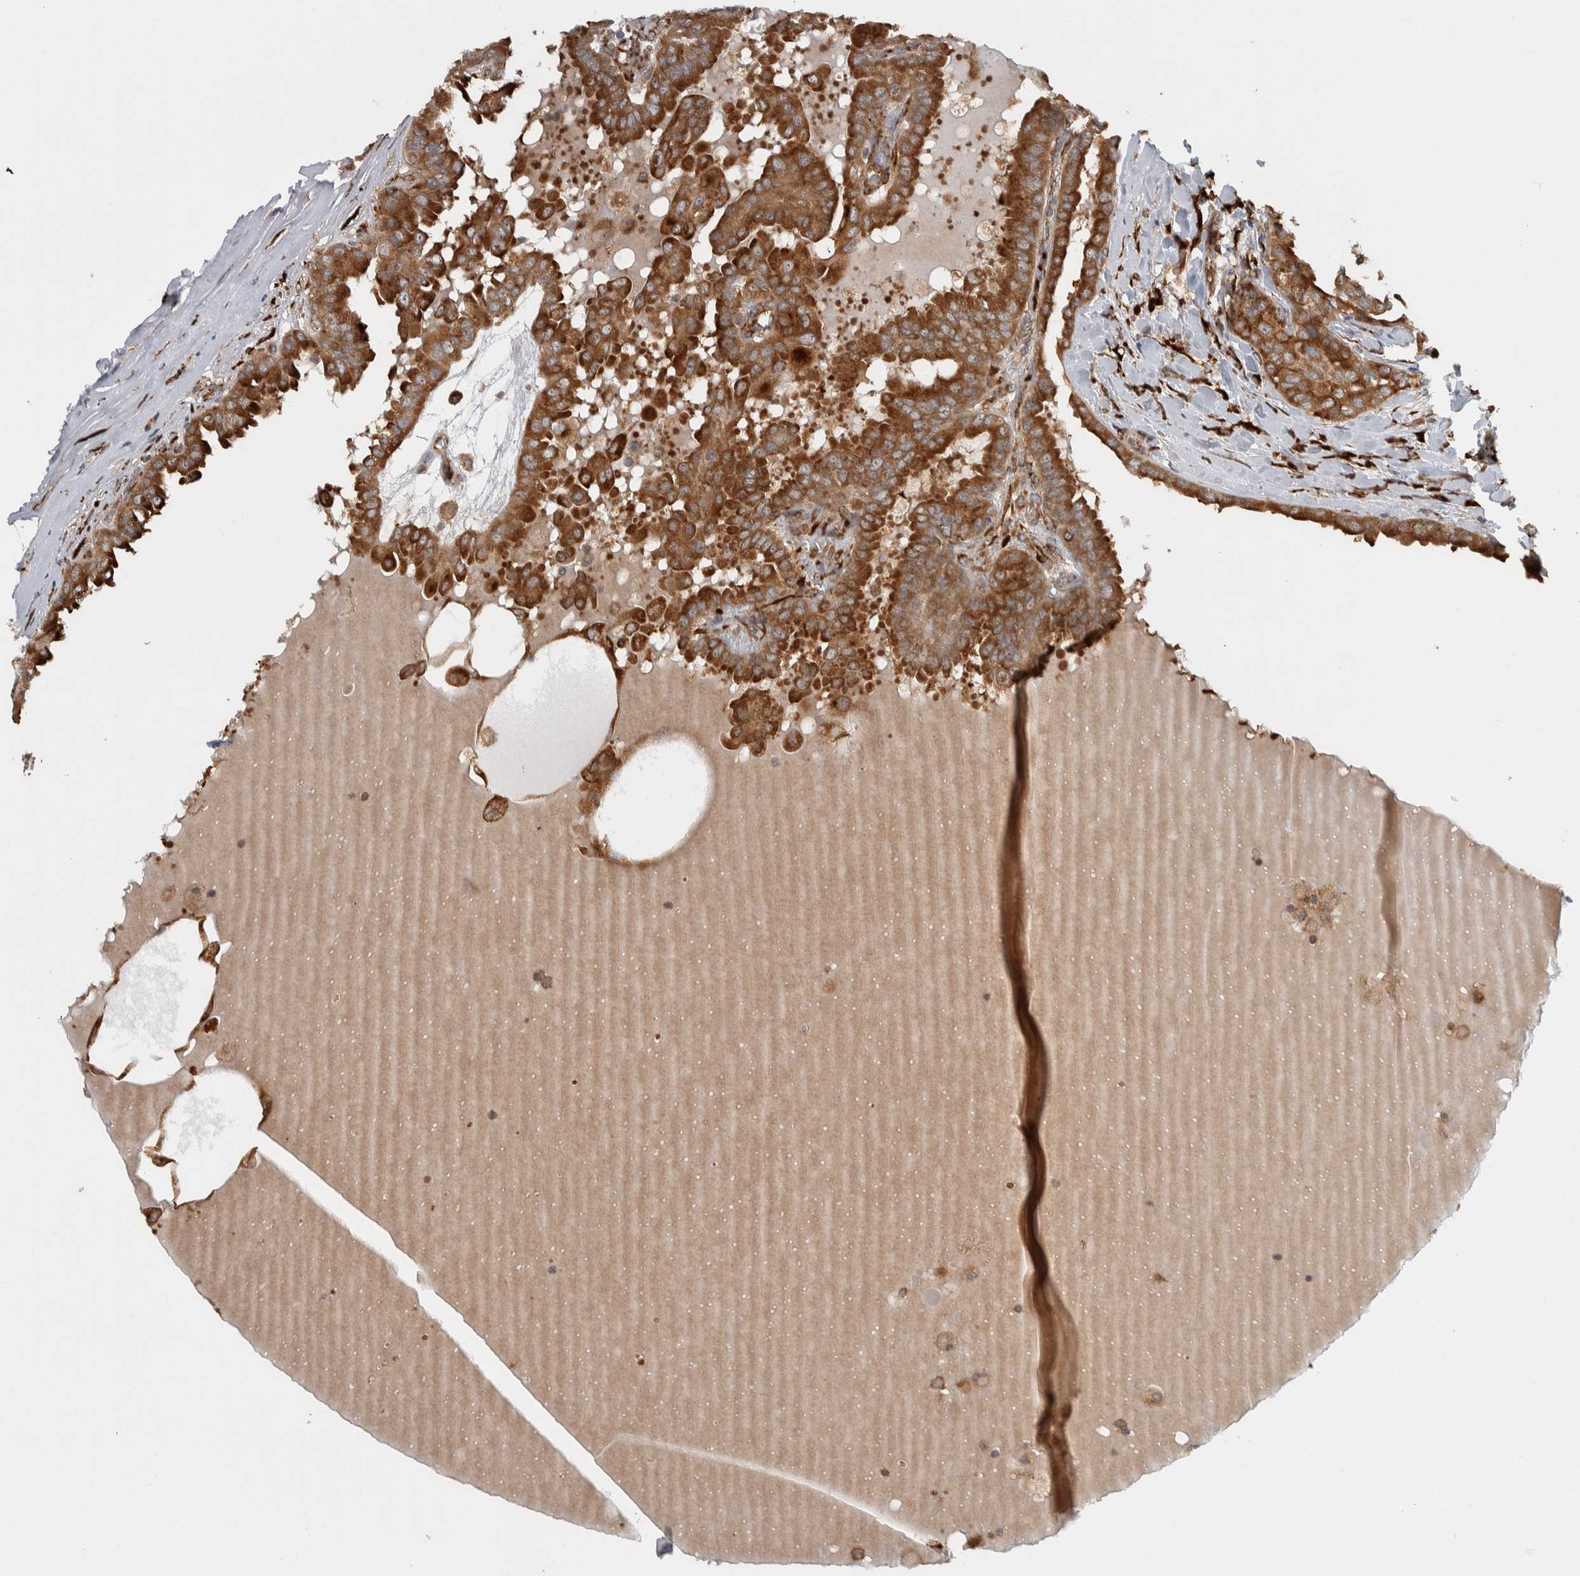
{"staining": {"intensity": "strong", "quantity": ">75%", "location": "cytoplasmic/membranous"}, "tissue": "thyroid cancer", "cell_type": "Tumor cells", "image_type": "cancer", "snomed": [{"axis": "morphology", "description": "Papillary adenocarcinoma, NOS"}, {"axis": "topography", "description": "Thyroid gland"}], "caption": "Thyroid cancer stained for a protein (brown) displays strong cytoplasmic/membranous positive positivity in approximately >75% of tumor cells.", "gene": "EIF3H", "patient": {"sex": "male", "age": 33}}